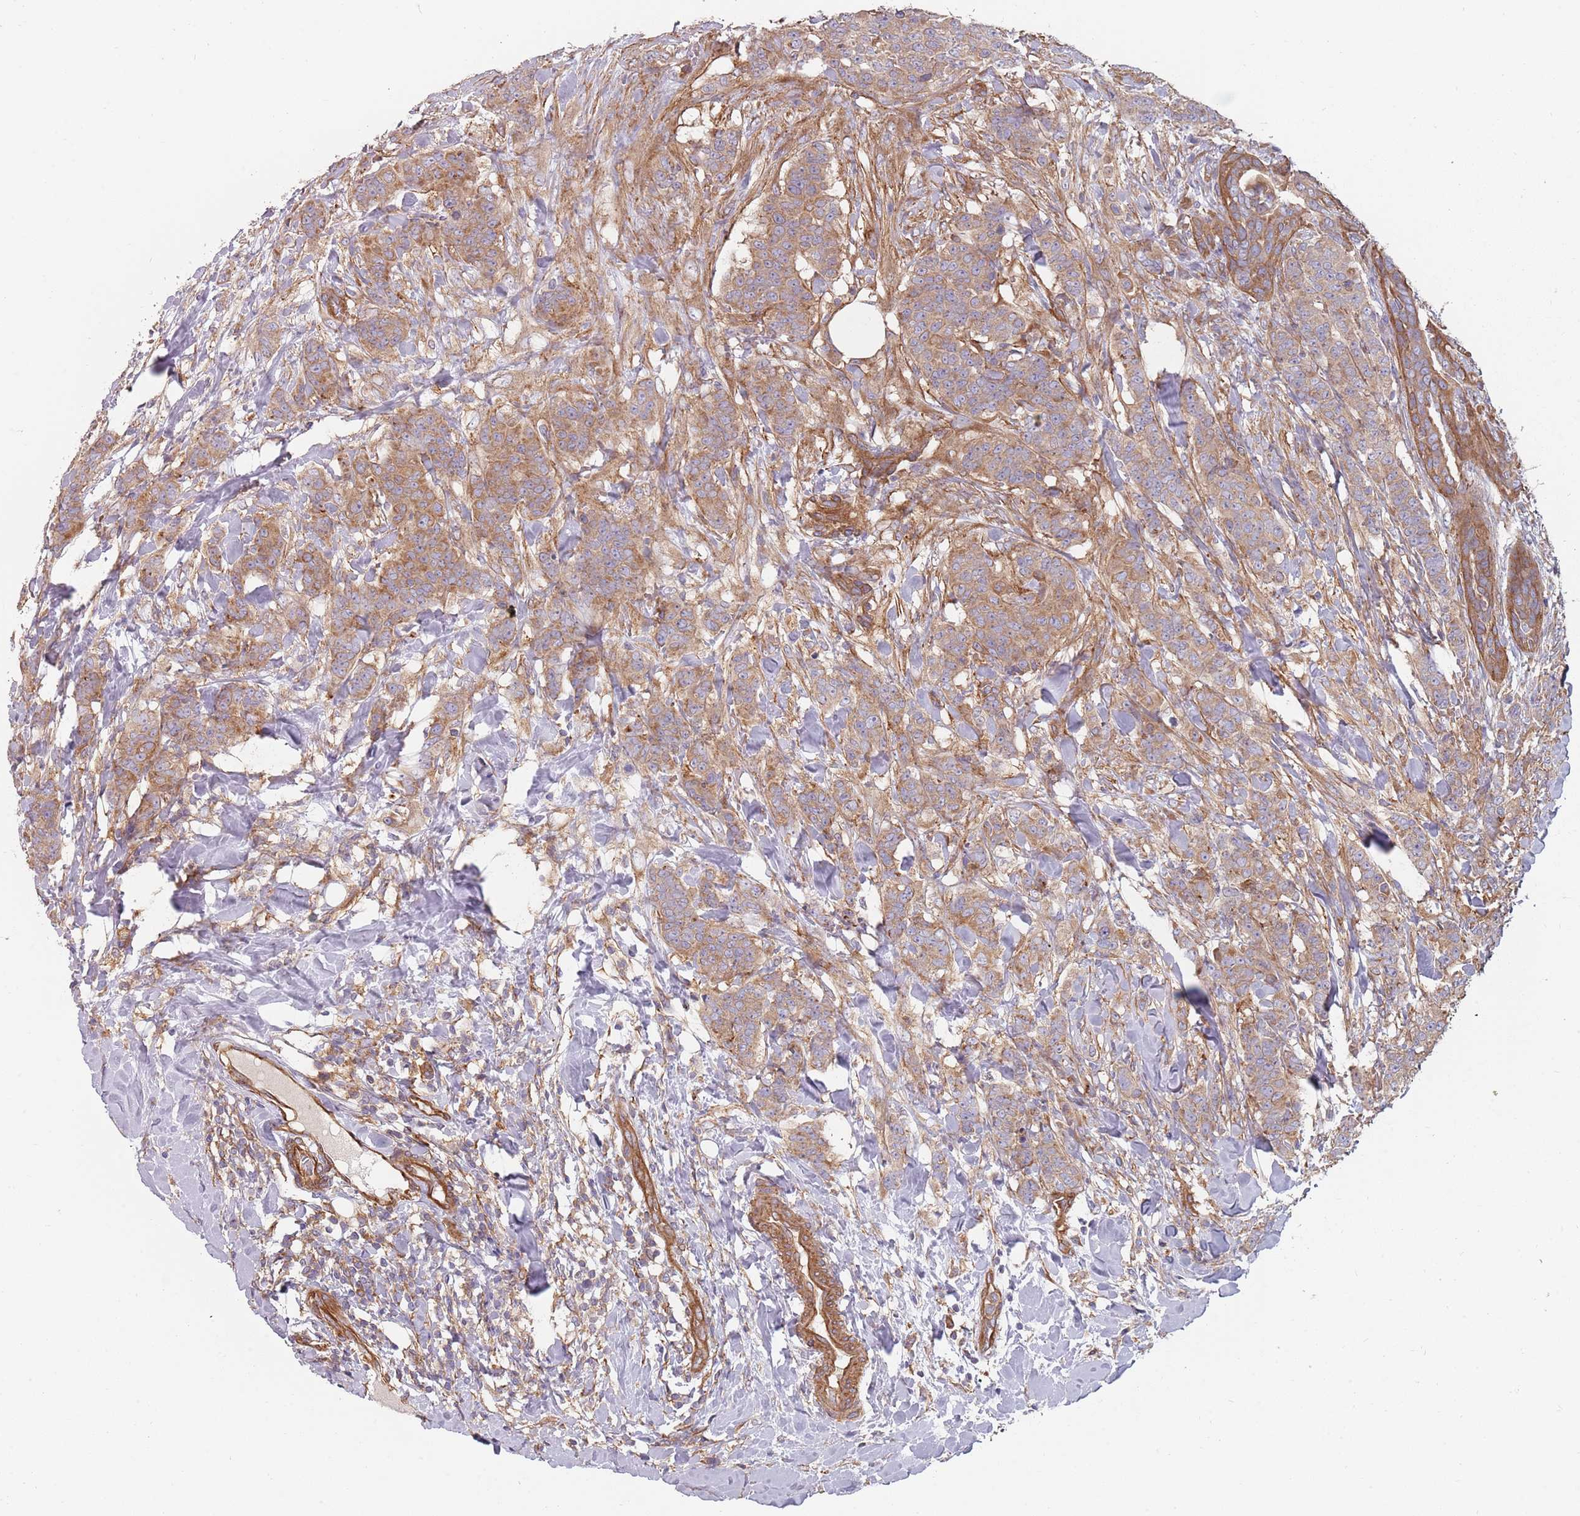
{"staining": {"intensity": "moderate", "quantity": "25%-75%", "location": "cytoplasmic/membranous"}, "tissue": "breast cancer", "cell_type": "Tumor cells", "image_type": "cancer", "snomed": [{"axis": "morphology", "description": "Duct carcinoma"}, {"axis": "topography", "description": "Breast"}], "caption": "IHC micrograph of human intraductal carcinoma (breast) stained for a protein (brown), which shows medium levels of moderate cytoplasmic/membranous staining in approximately 25%-75% of tumor cells.", "gene": "SPDL1", "patient": {"sex": "female", "age": 40}}